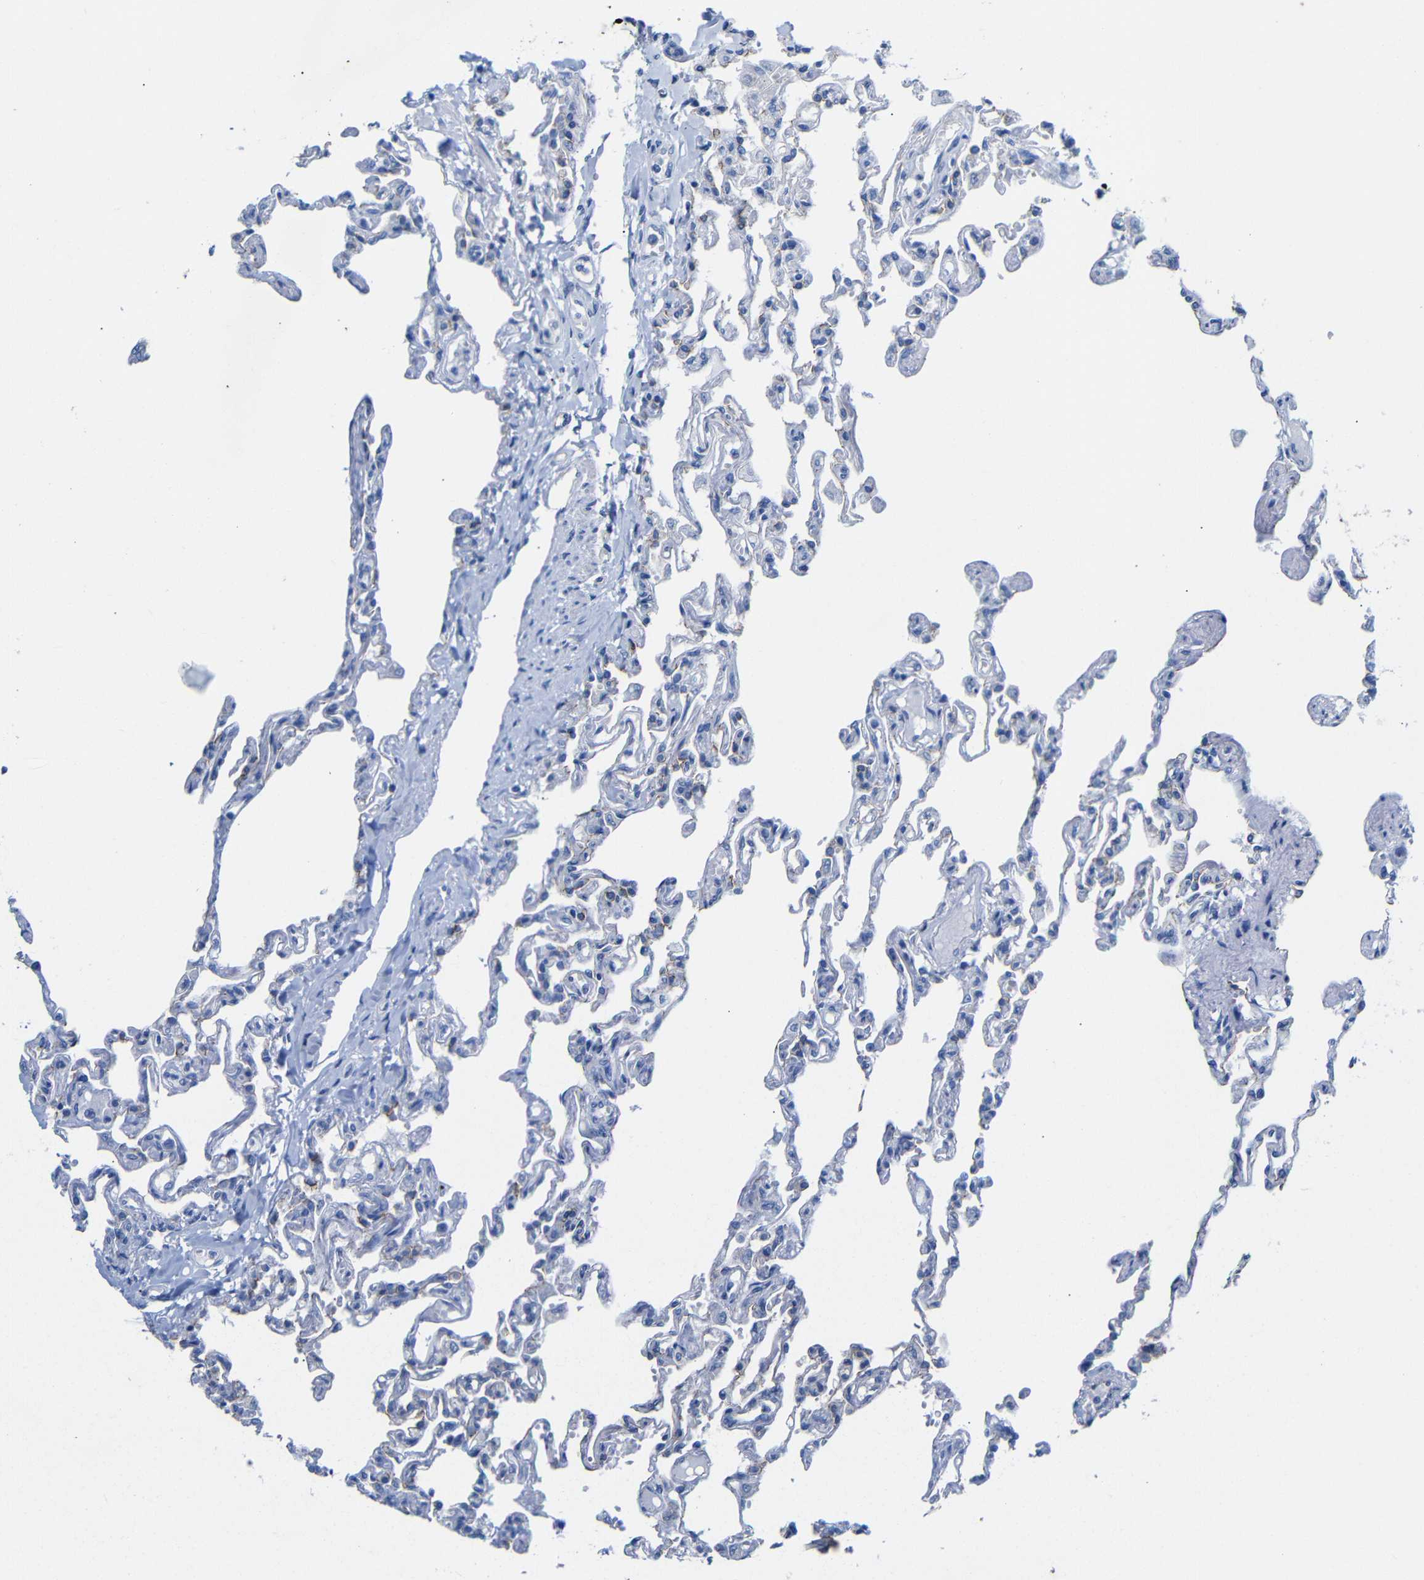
{"staining": {"intensity": "moderate", "quantity": "<25%", "location": "cytoplasmic/membranous"}, "tissue": "lung", "cell_type": "Alveolar cells", "image_type": "normal", "snomed": [{"axis": "morphology", "description": "Normal tissue, NOS"}, {"axis": "topography", "description": "Lung"}], "caption": "Immunohistochemistry (IHC) photomicrograph of benign lung: lung stained using immunohistochemistry (IHC) demonstrates low levels of moderate protein expression localized specifically in the cytoplasmic/membranous of alveolar cells, appearing as a cytoplasmic/membranous brown color.", "gene": "CGNL1", "patient": {"sex": "male", "age": 21}}